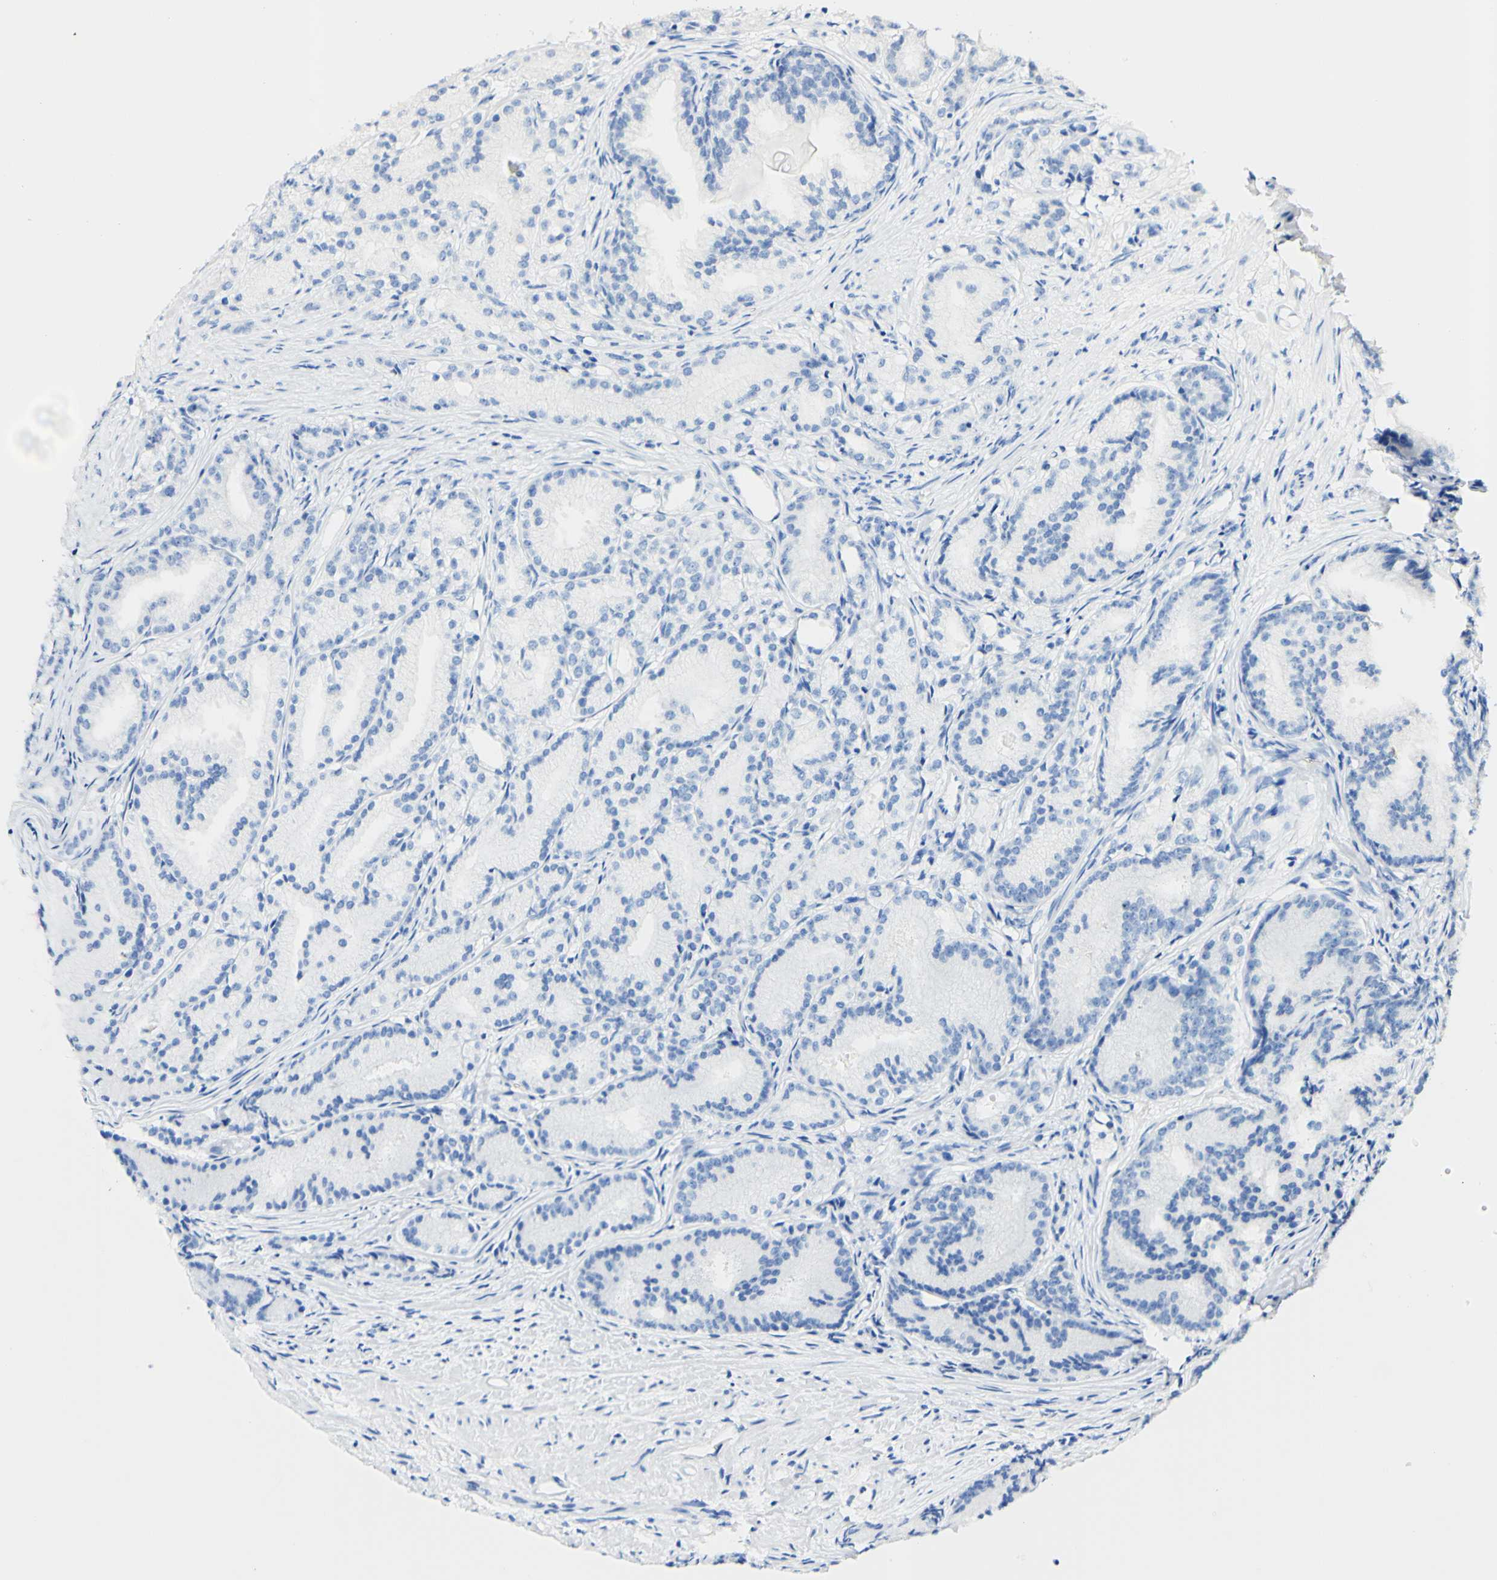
{"staining": {"intensity": "negative", "quantity": "none", "location": "none"}, "tissue": "prostate cancer", "cell_type": "Tumor cells", "image_type": "cancer", "snomed": [{"axis": "morphology", "description": "Adenocarcinoma, Low grade"}, {"axis": "topography", "description": "Prostate"}], "caption": "The photomicrograph reveals no significant expression in tumor cells of prostate cancer (low-grade adenocarcinoma). (DAB (3,3'-diaminobenzidine) IHC visualized using brightfield microscopy, high magnification).", "gene": "FGF4", "patient": {"sex": "male", "age": 72}}